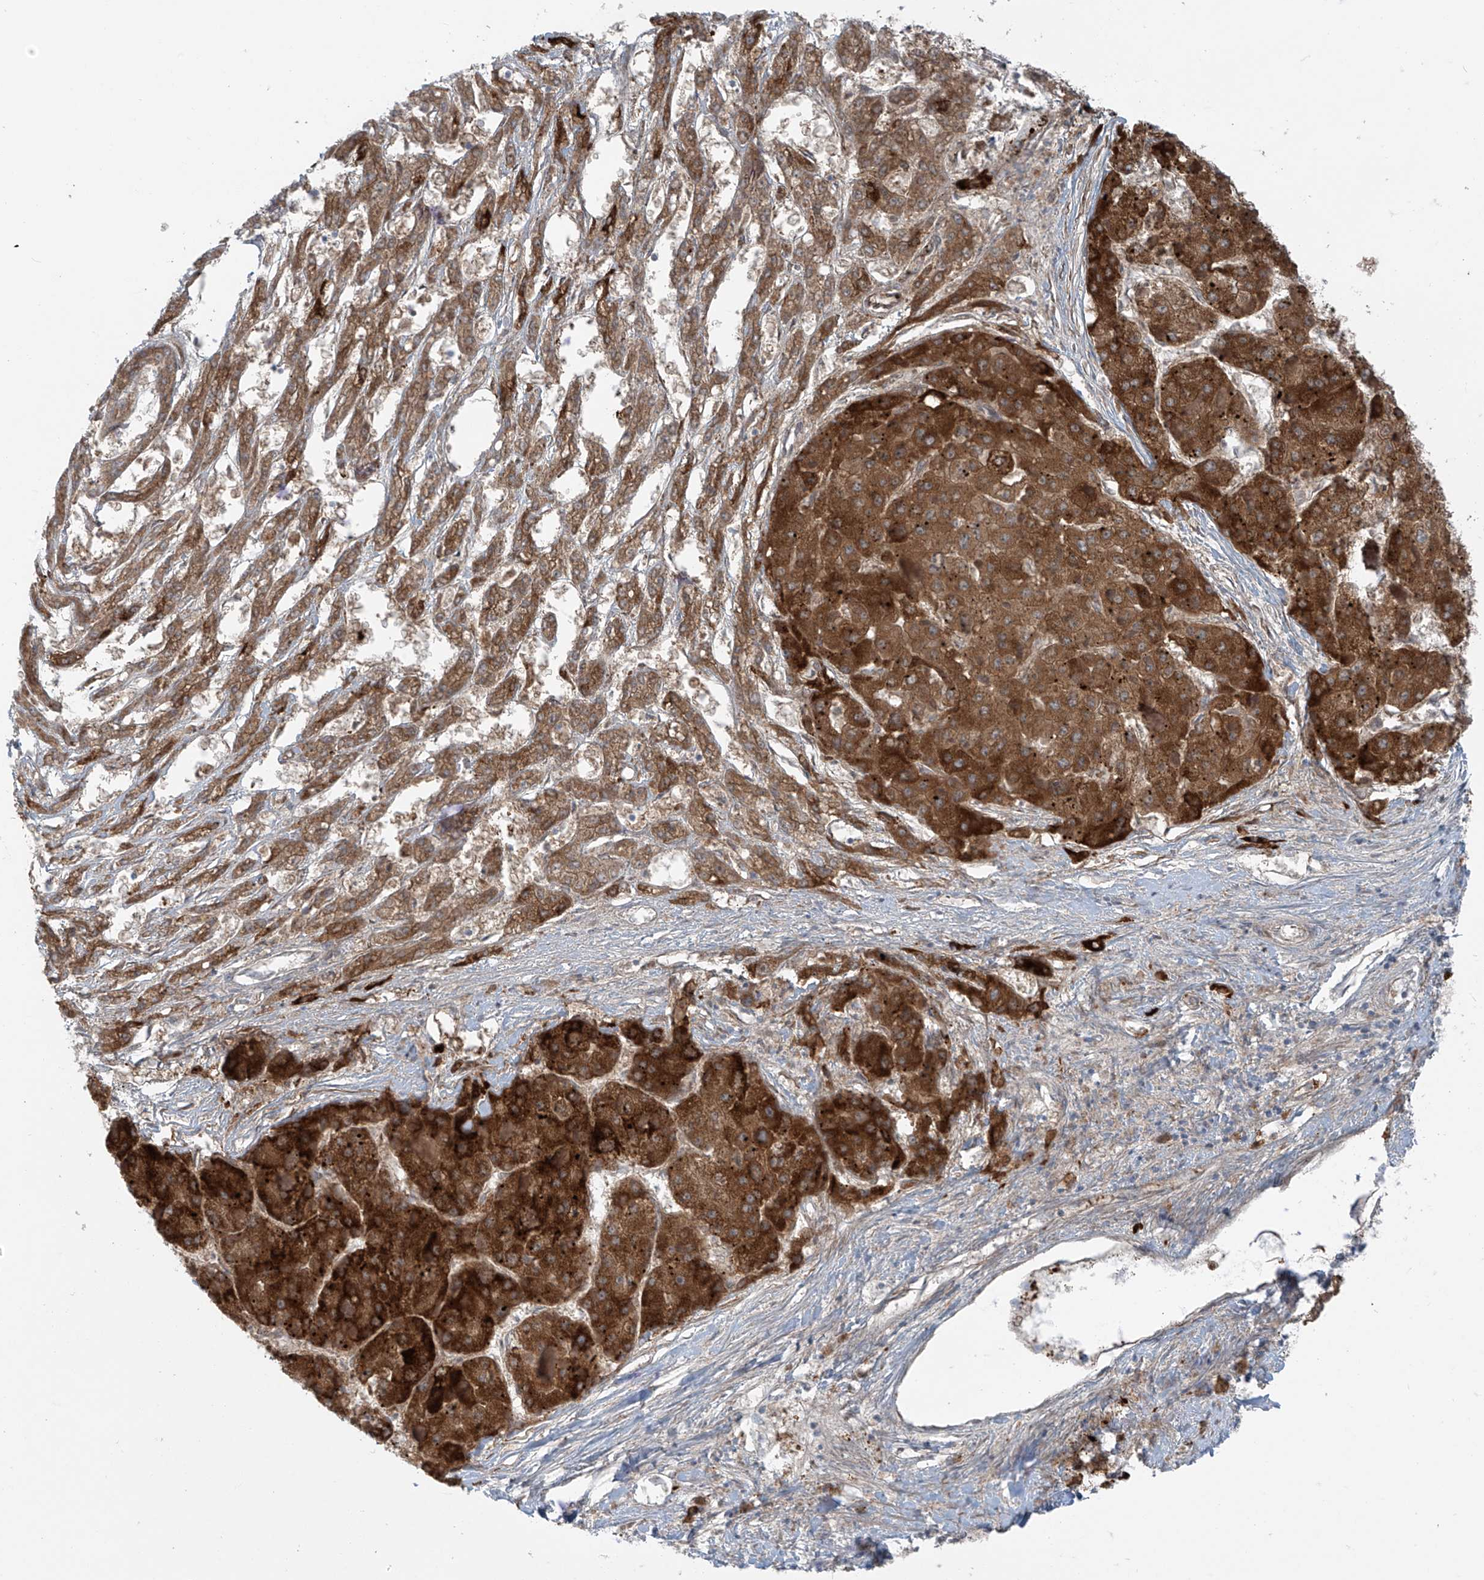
{"staining": {"intensity": "strong", "quantity": "25%-75%", "location": "cytoplasmic/membranous"}, "tissue": "liver cancer", "cell_type": "Tumor cells", "image_type": "cancer", "snomed": [{"axis": "morphology", "description": "Carcinoma, Hepatocellular, NOS"}, {"axis": "topography", "description": "Liver"}], "caption": "An IHC image of neoplastic tissue is shown. Protein staining in brown highlights strong cytoplasmic/membranous positivity in liver cancer (hepatocellular carcinoma) within tumor cells.", "gene": "LZTS3", "patient": {"sex": "female", "age": 73}}